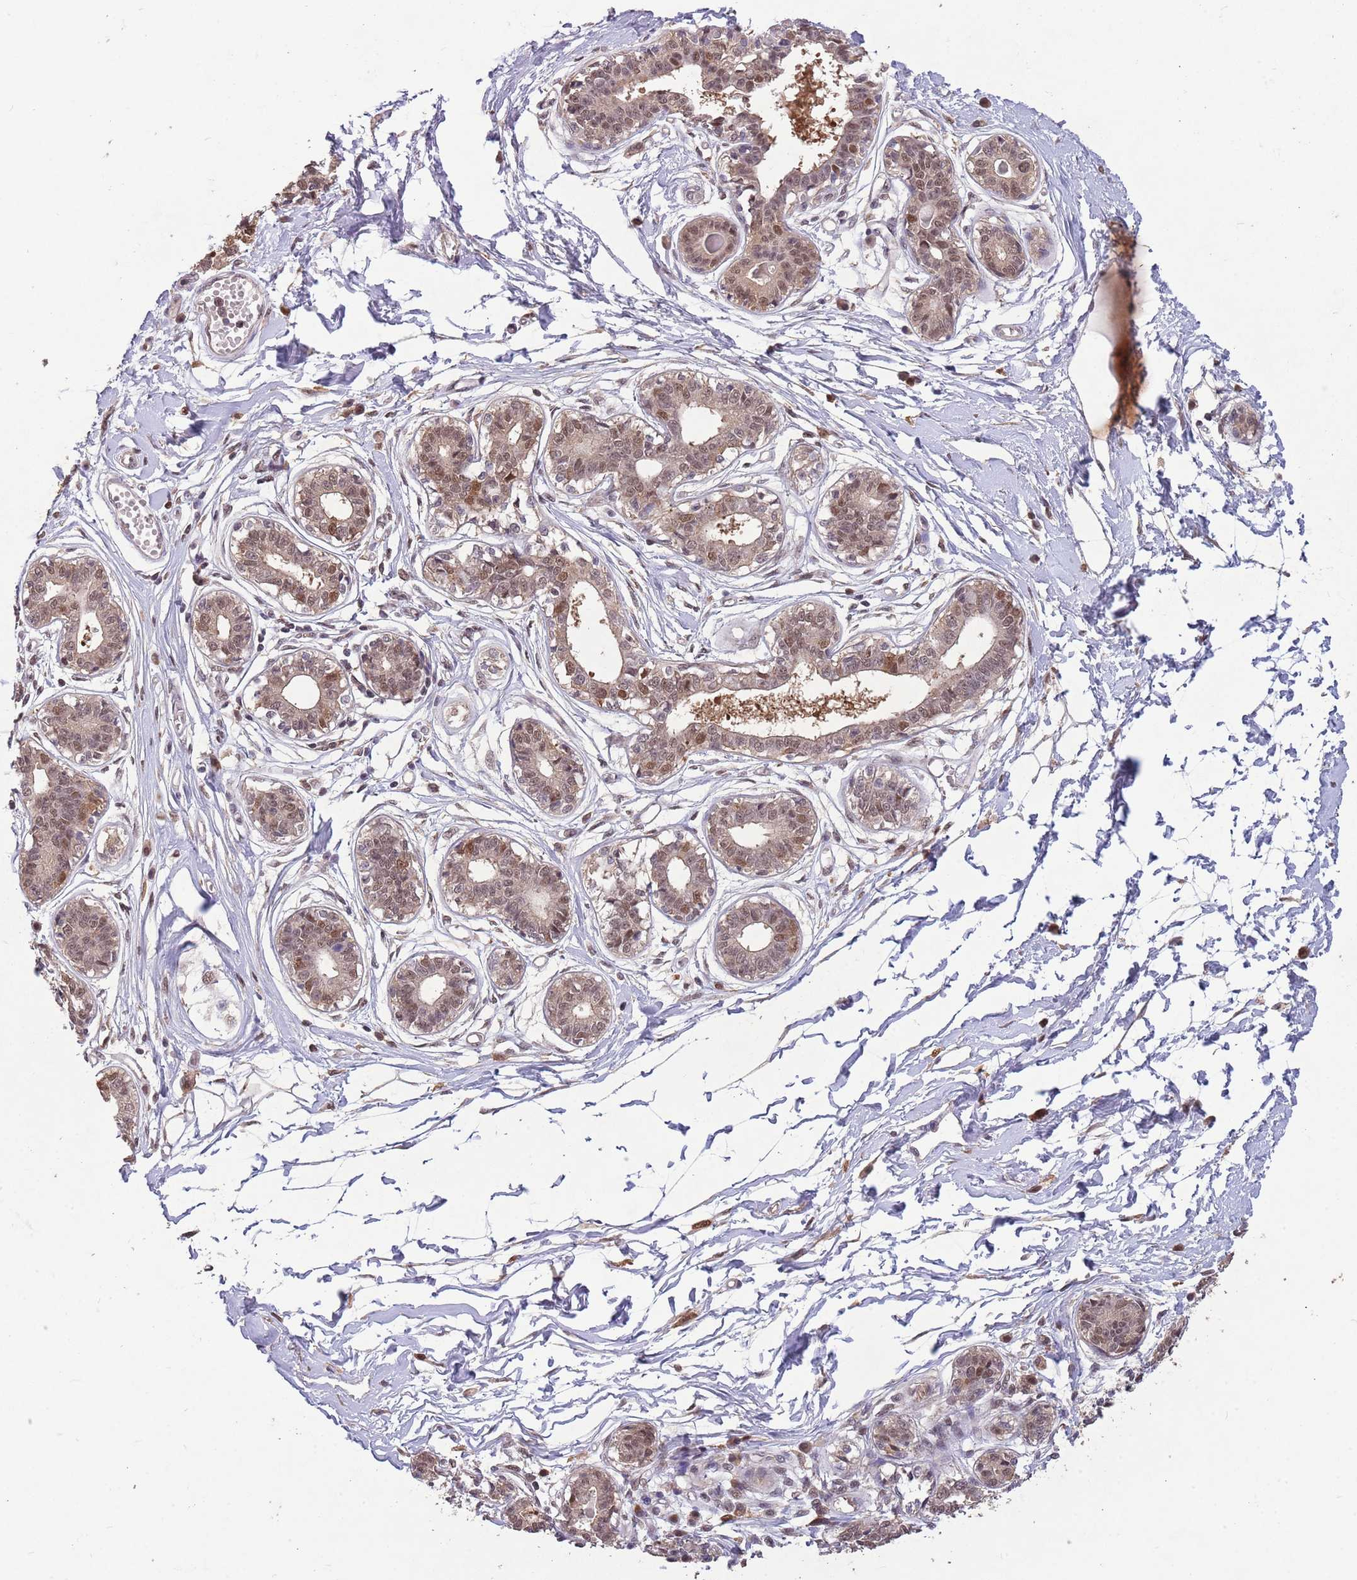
{"staining": {"intensity": "moderate", "quantity": "<25%", "location": "cytoplasmic/membranous,nuclear"}, "tissue": "breast", "cell_type": "Adipocytes", "image_type": "normal", "snomed": [{"axis": "morphology", "description": "Normal tissue, NOS"}, {"axis": "topography", "description": "Breast"}], "caption": "Immunohistochemistry (IHC) image of normal breast stained for a protein (brown), which reveals low levels of moderate cytoplasmic/membranous,nuclear expression in about <25% of adipocytes.", "gene": "ZNF639", "patient": {"sex": "female", "age": 45}}